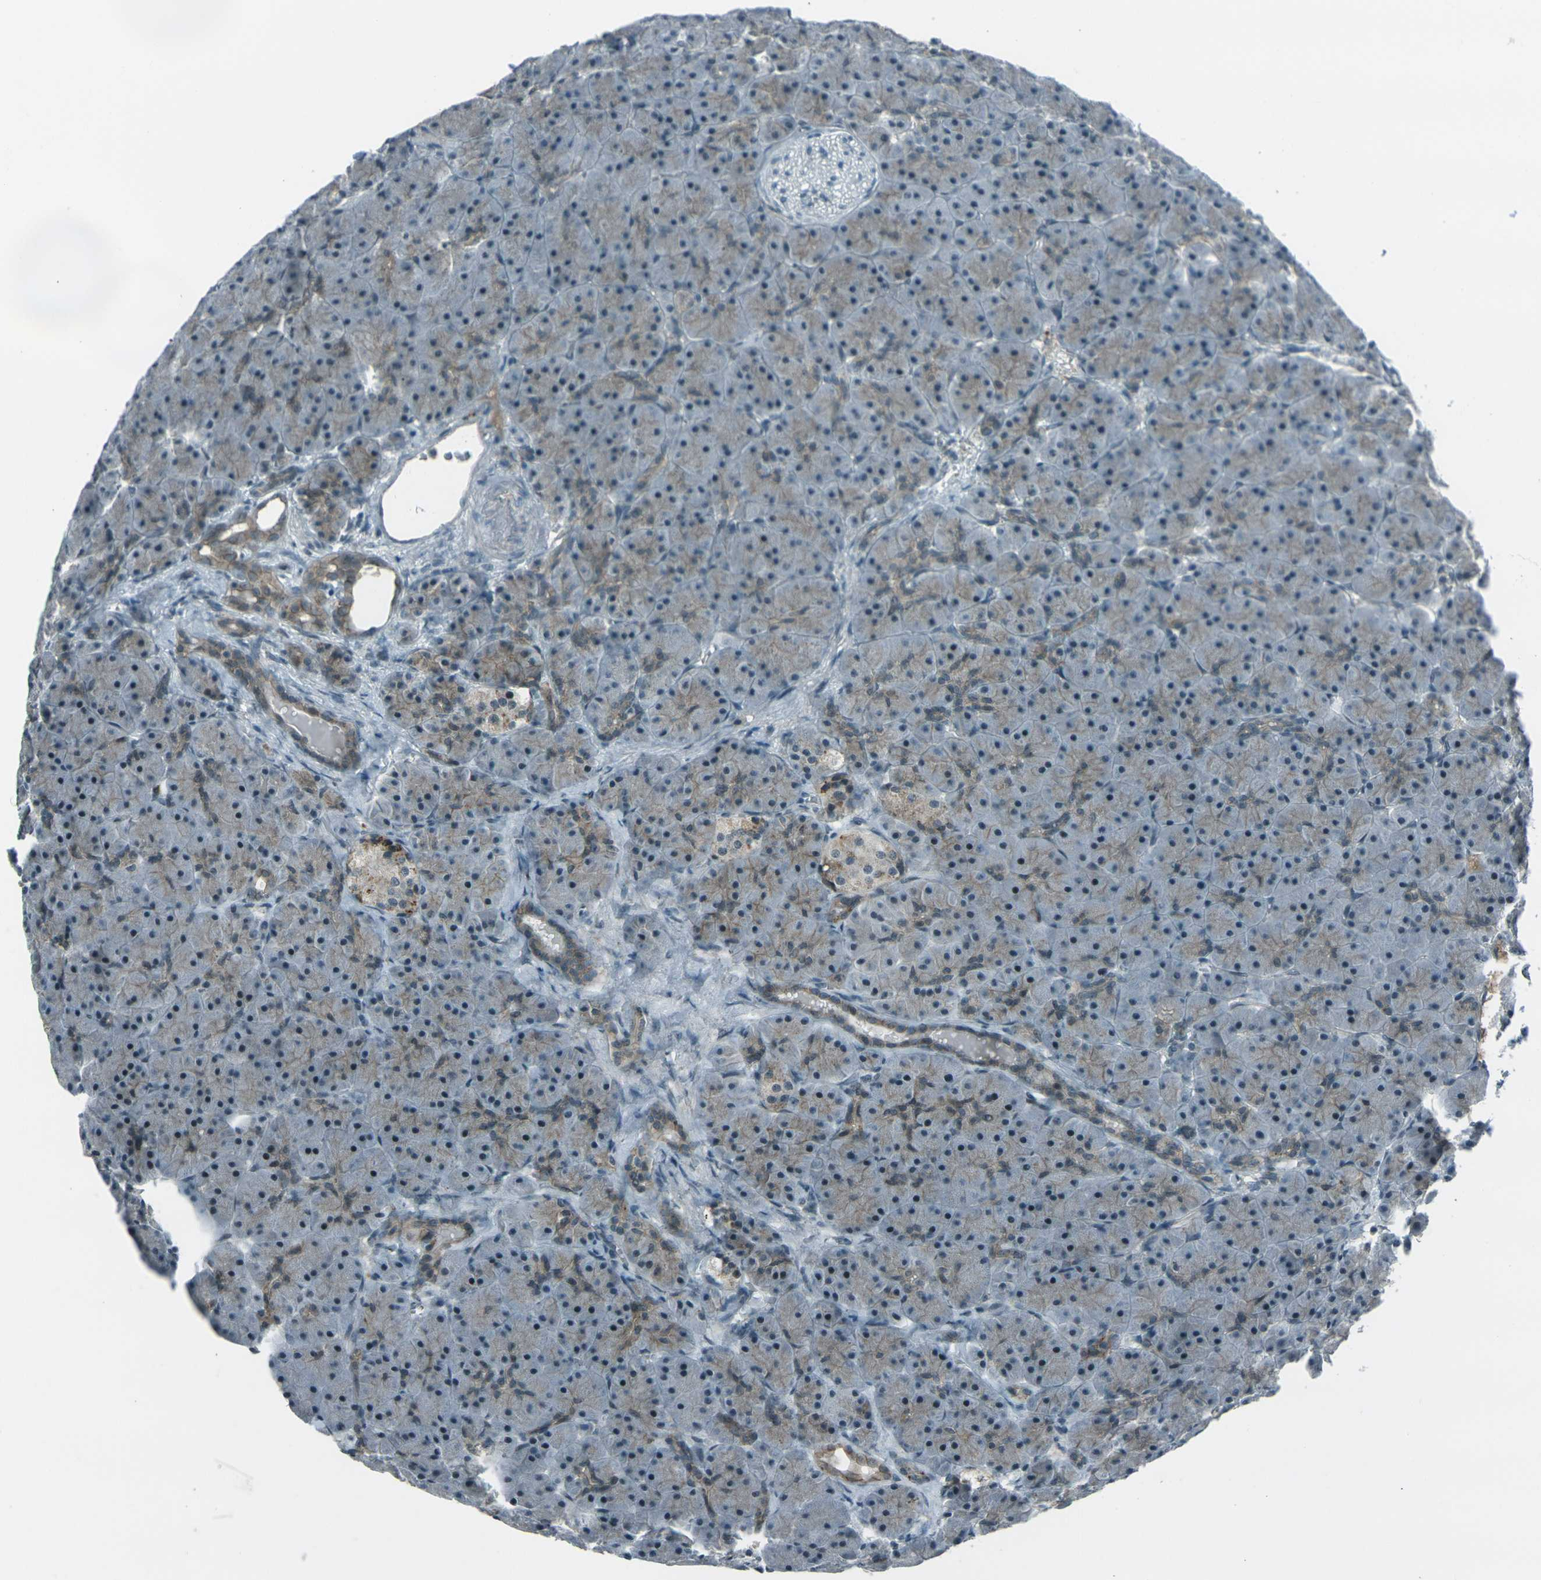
{"staining": {"intensity": "weak", "quantity": "<25%", "location": "cytoplasmic/membranous"}, "tissue": "pancreas", "cell_type": "Exocrine glandular cells", "image_type": "normal", "snomed": [{"axis": "morphology", "description": "Normal tissue, NOS"}, {"axis": "topography", "description": "Pancreas"}], "caption": "A high-resolution micrograph shows immunohistochemistry staining of unremarkable pancreas, which exhibits no significant staining in exocrine glandular cells. (Brightfield microscopy of DAB (3,3'-diaminobenzidine) IHC at high magnification).", "gene": "GPR19", "patient": {"sex": "male", "age": 66}}